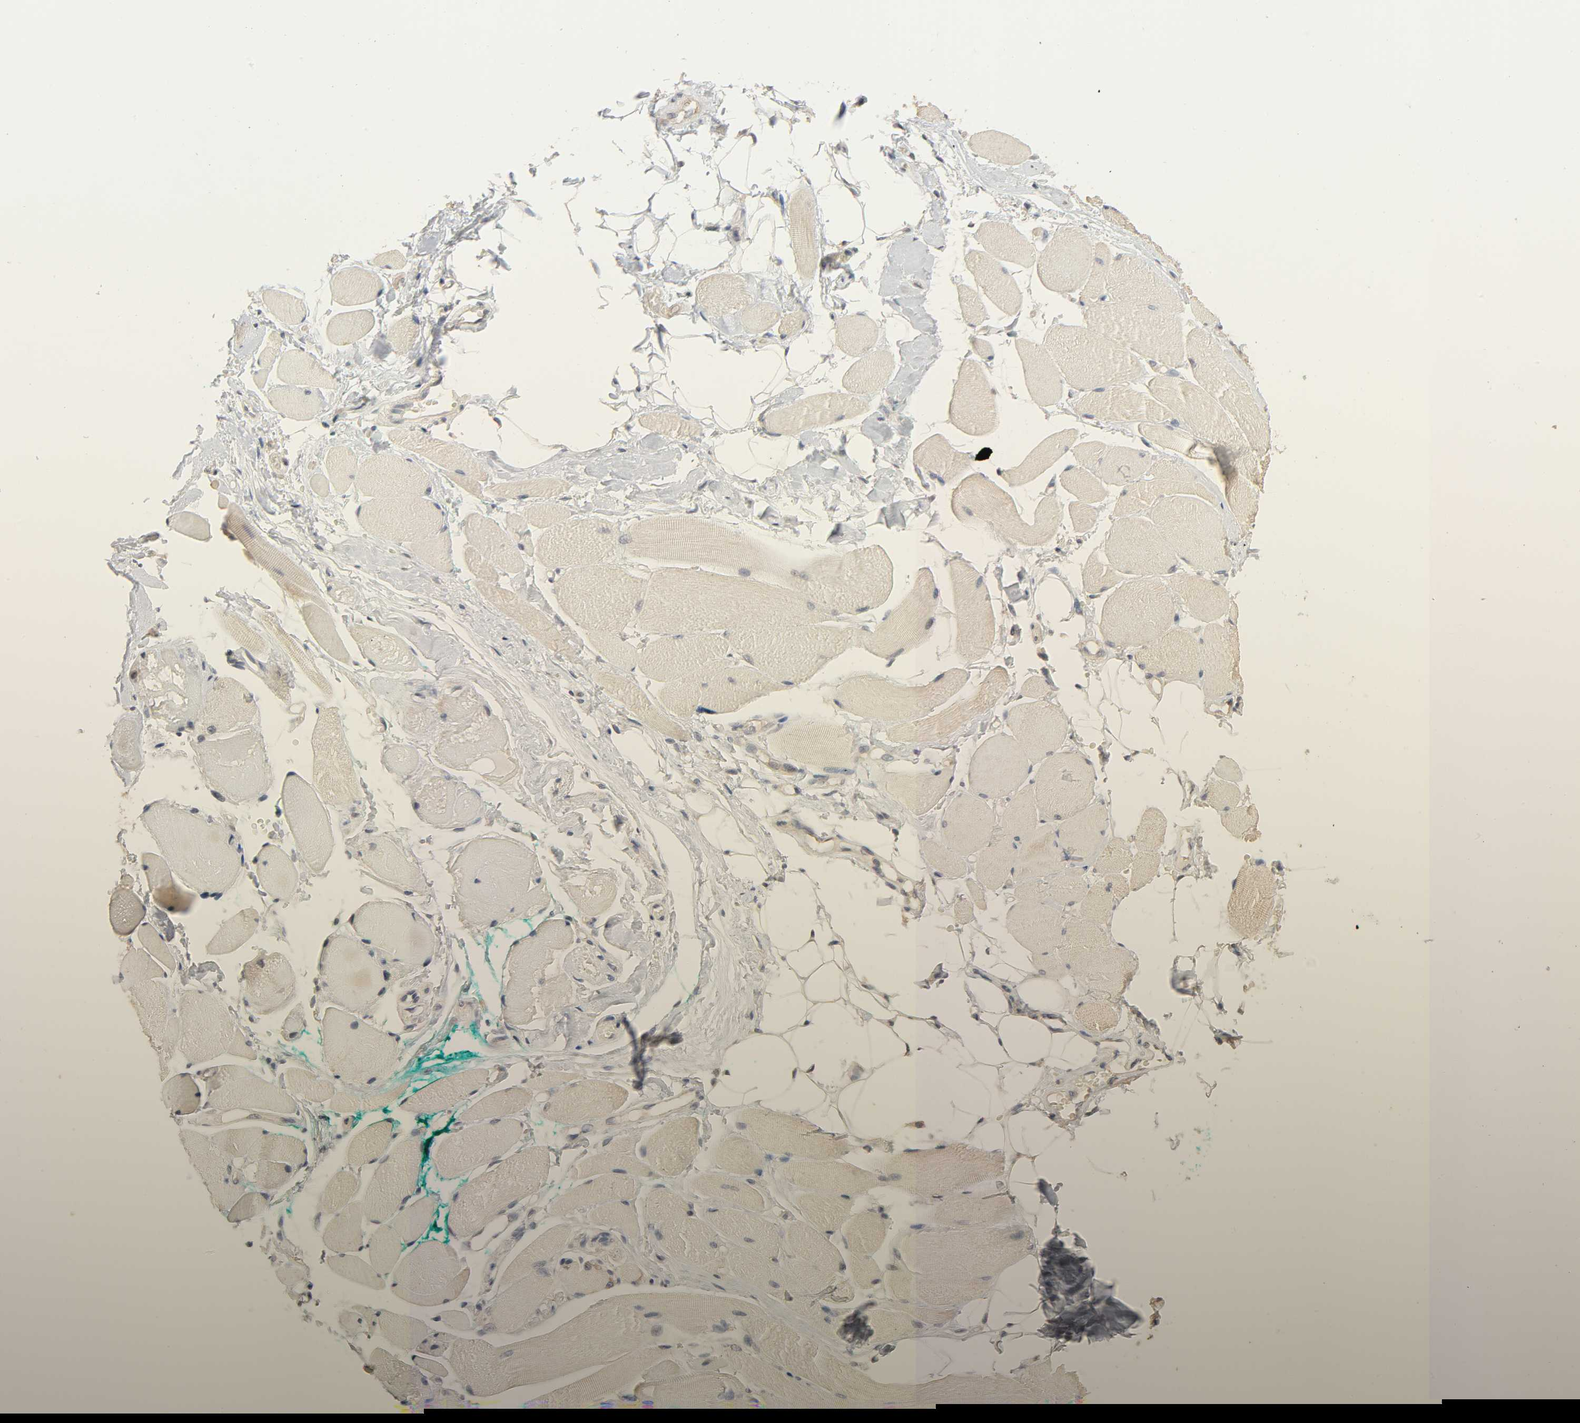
{"staining": {"intensity": "negative", "quantity": "none", "location": "none"}, "tissue": "skeletal muscle", "cell_type": "Myocytes", "image_type": "normal", "snomed": [{"axis": "morphology", "description": "Normal tissue, NOS"}, {"axis": "topography", "description": "Skeletal muscle"}, {"axis": "topography", "description": "Peripheral nerve tissue"}], "caption": "High magnification brightfield microscopy of normal skeletal muscle stained with DAB (brown) and counterstained with hematoxylin (blue): myocytes show no significant positivity. The staining is performed using DAB (3,3'-diaminobenzidine) brown chromogen with nuclei counter-stained in using hematoxylin.", "gene": "MAGEA8", "patient": {"sex": "female", "age": 84}}